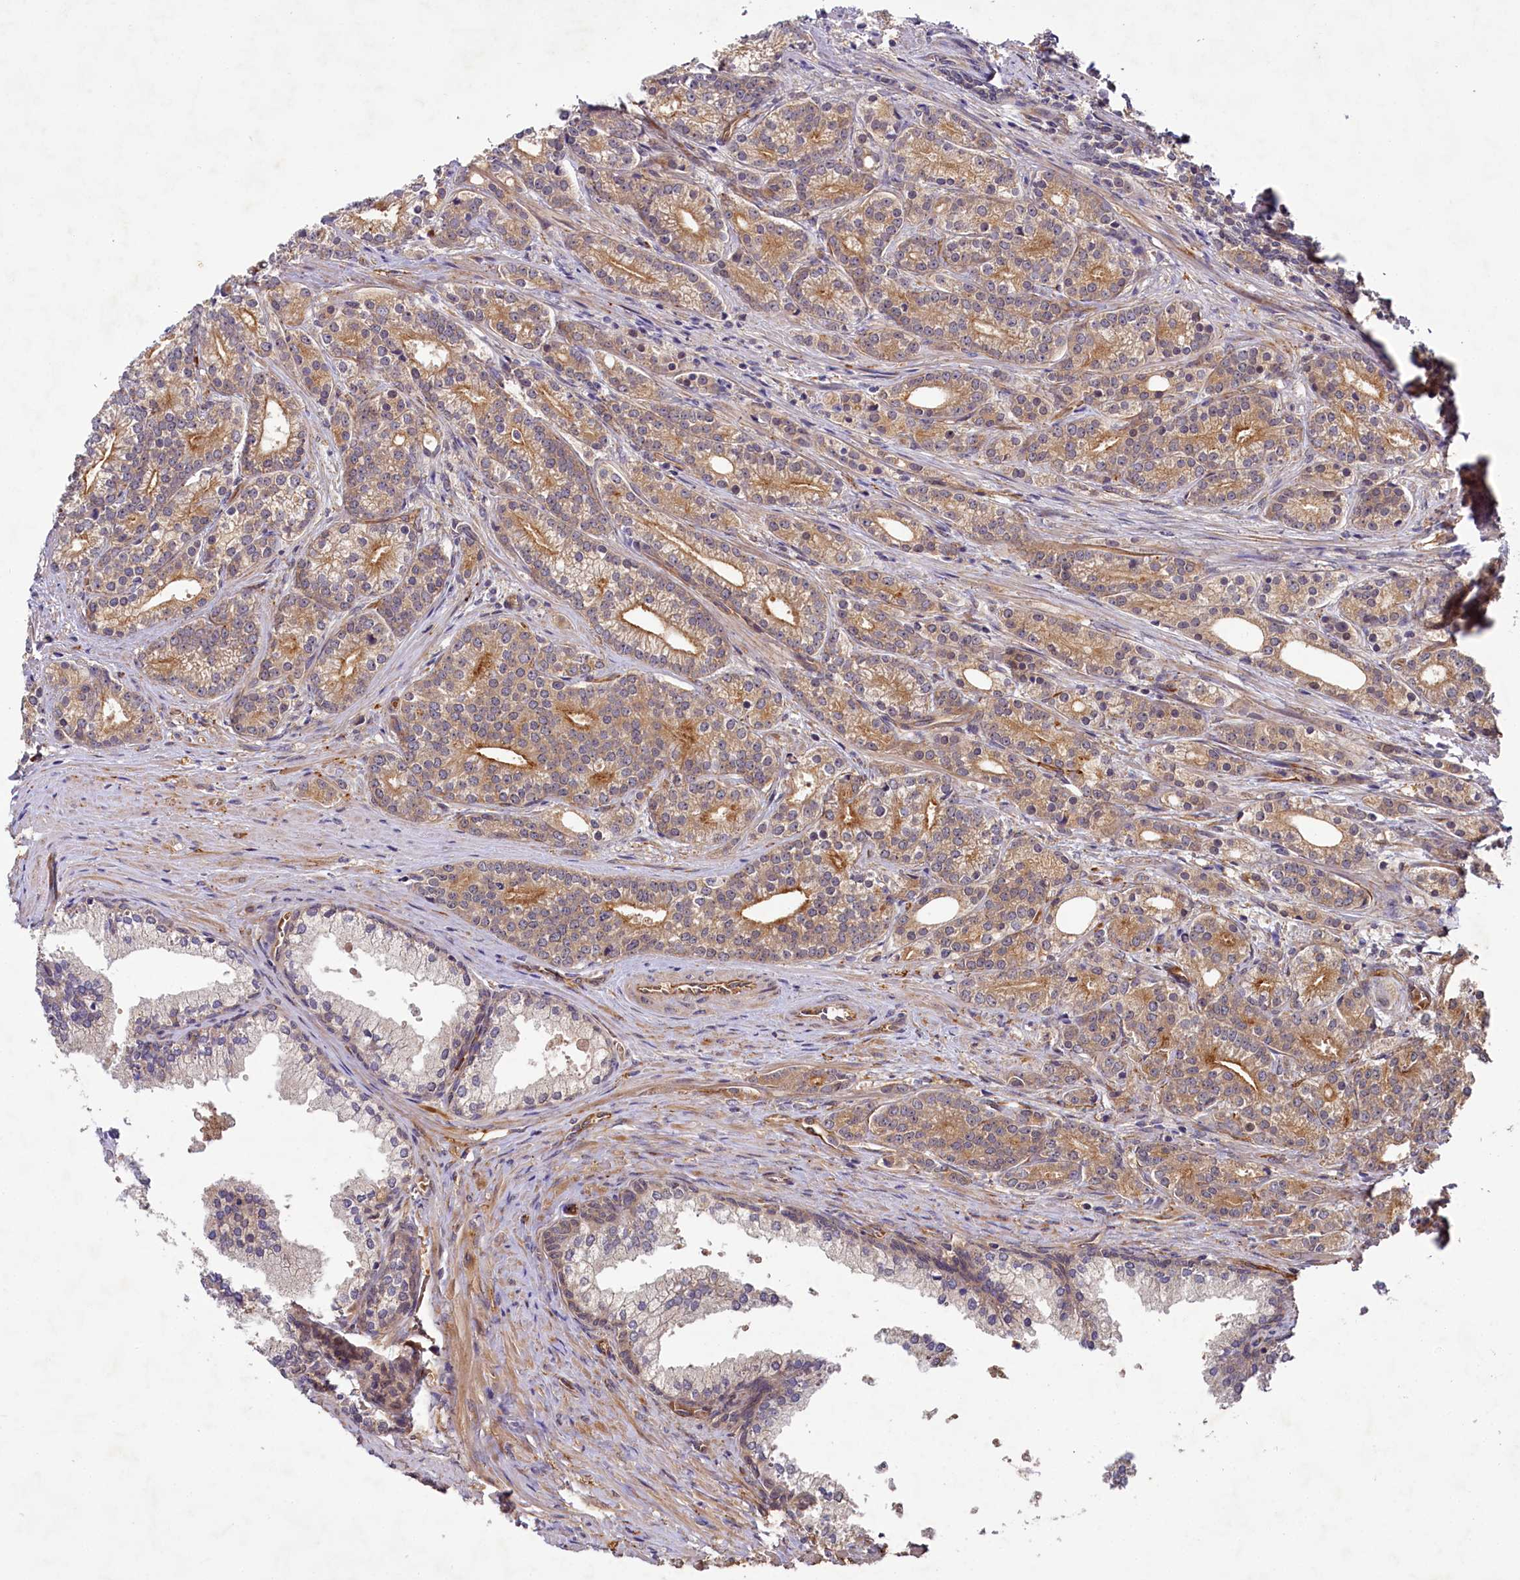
{"staining": {"intensity": "moderate", "quantity": ">75%", "location": "cytoplasmic/membranous"}, "tissue": "prostate cancer", "cell_type": "Tumor cells", "image_type": "cancer", "snomed": [{"axis": "morphology", "description": "Adenocarcinoma, Low grade"}, {"axis": "topography", "description": "Prostate"}], "caption": "The photomicrograph demonstrates staining of prostate low-grade adenocarcinoma, revealing moderate cytoplasmic/membranous protein expression (brown color) within tumor cells. Nuclei are stained in blue.", "gene": "PKN2", "patient": {"sex": "male", "age": 71}}